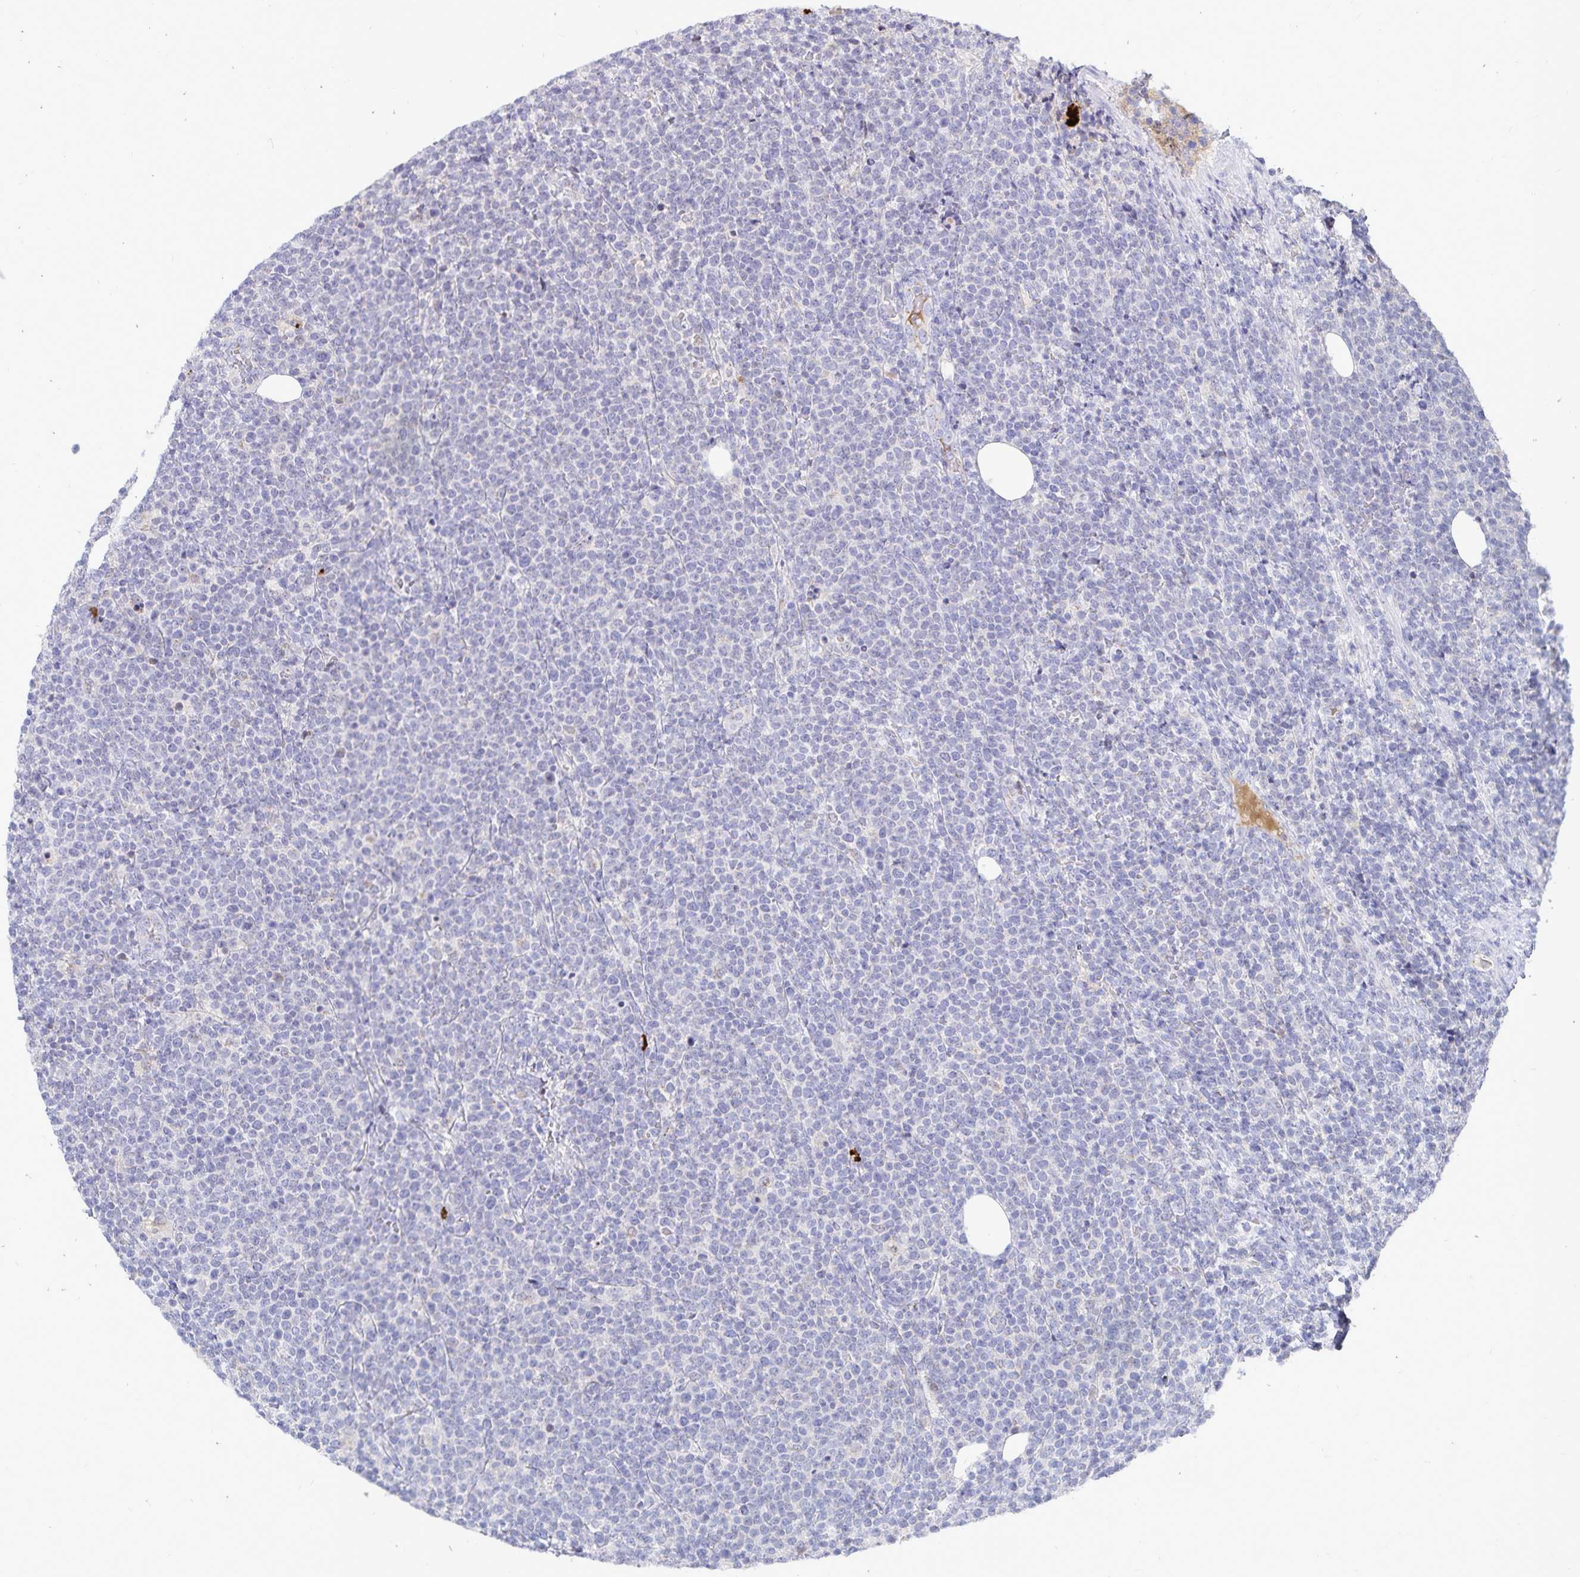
{"staining": {"intensity": "negative", "quantity": "none", "location": "none"}, "tissue": "lymphoma", "cell_type": "Tumor cells", "image_type": "cancer", "snomed": [{"axis": "morphology", "description": "Malignant lymphoma, non-Hodgkin's type, High grade"}, {"axis": "topography", "description": "Lymph node"}], "caption": "Lymphoma was stained to show a protein in brown. There is no significant expression in tumor cells. (Stains: DAB (3,3'-diaminobenzidine) immunohistochemistry (IHC) with hematoxylin counter stain, Microscopy: brightfield microscopy at high magnification).", "gene": "PKHD1", "patient": {"sex": "male", "age": 61}}